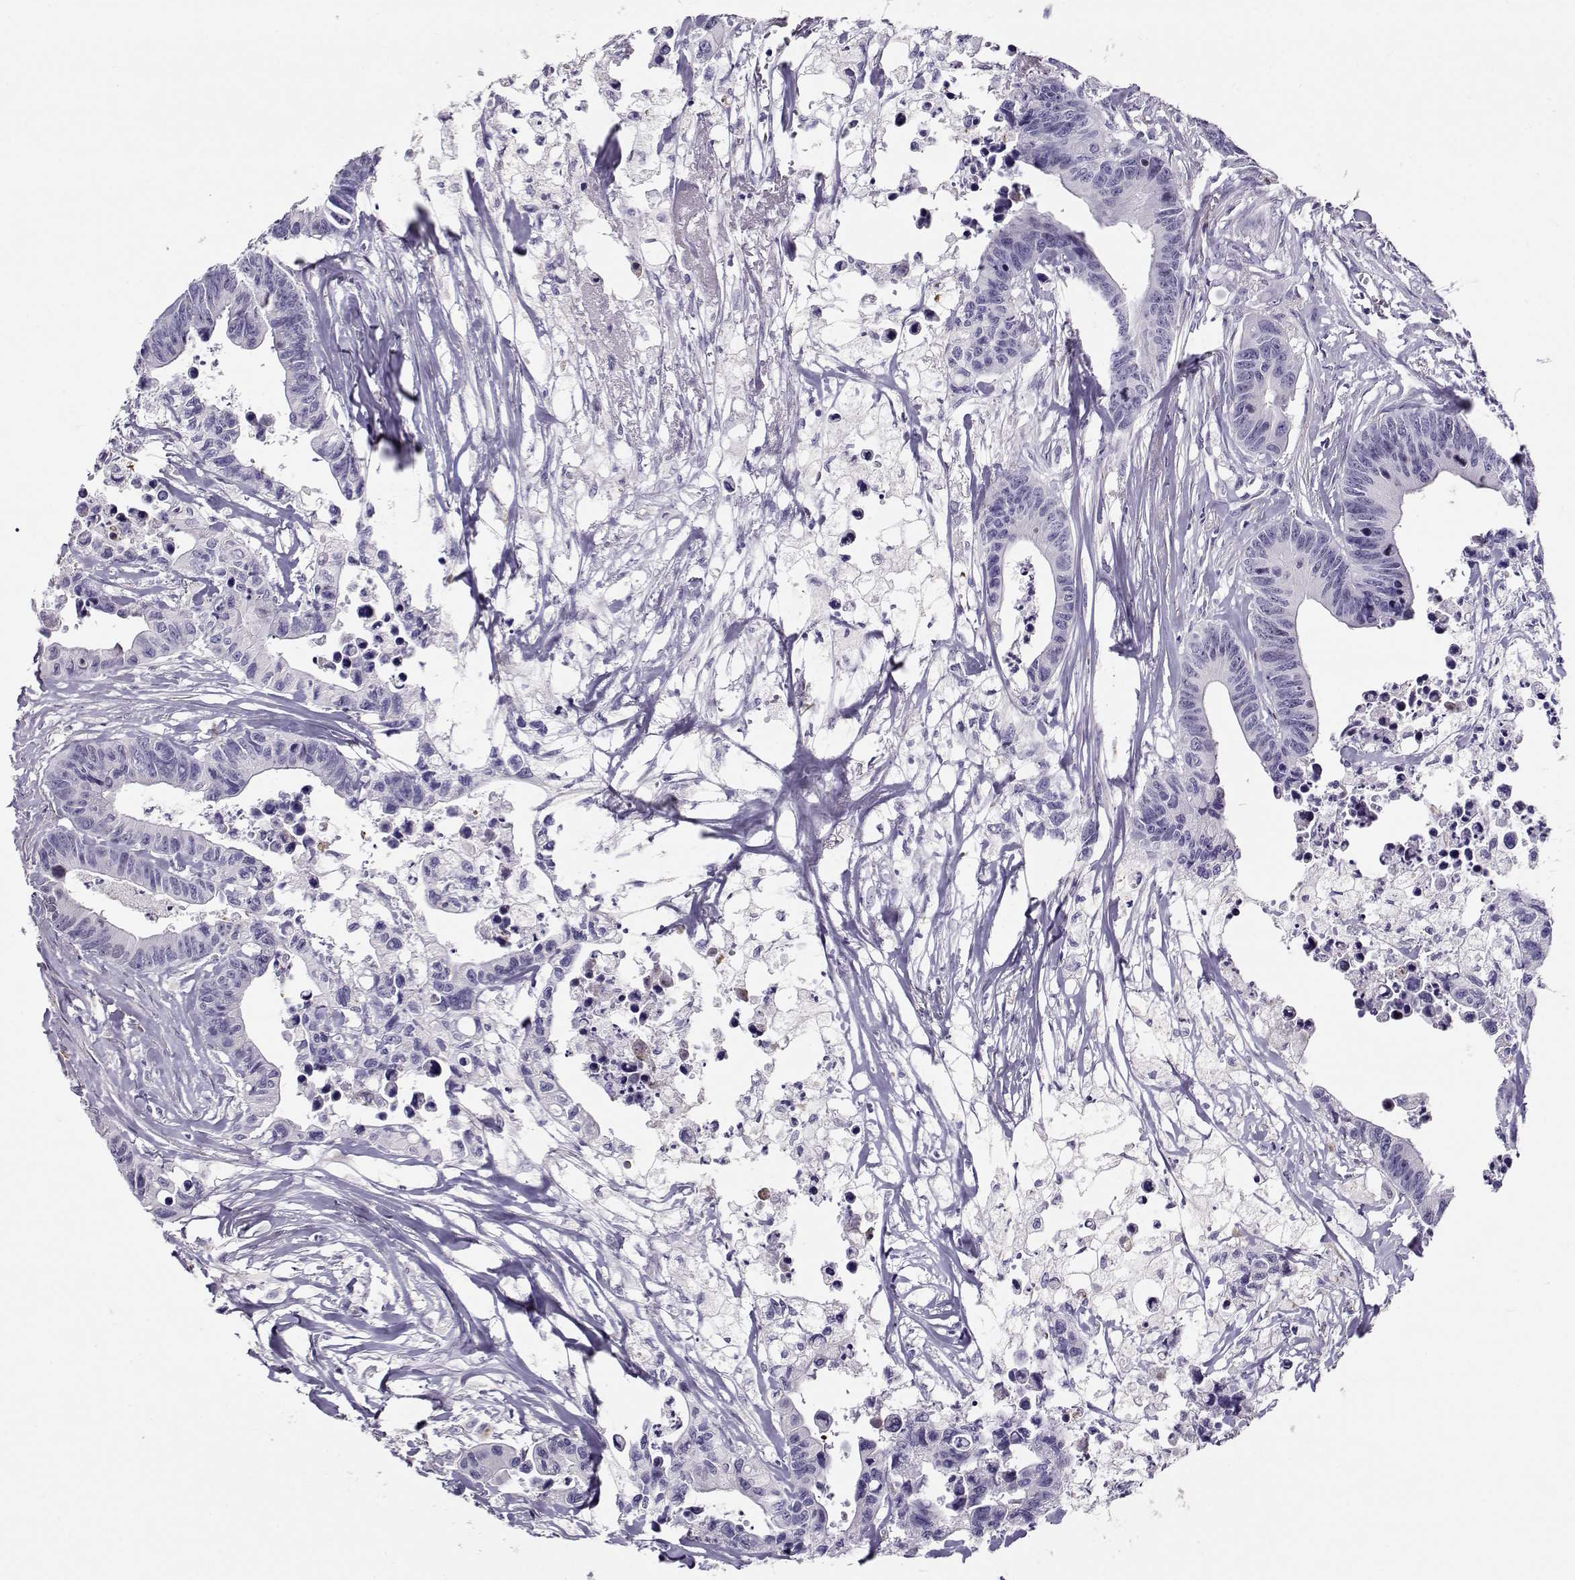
{"staining": {"intensity": "negative", "quantity": "none", "location": "none"}, "tissue": "colorectal cancer", "cell_type": "Tumor cells", "image_type": "cancer", "snomed": [{"axis": "morphology", "description": "Adenocarcinoma, NOS"}, {"axis": "topography", "description": "Colon"}], "caption": "Adenocarcinoma (colorectal) stained for a protein using immunohistochemistry displays no staining tumor cells.", "gene": "NPW", "patient": {"sex": "female", "age": 87}}